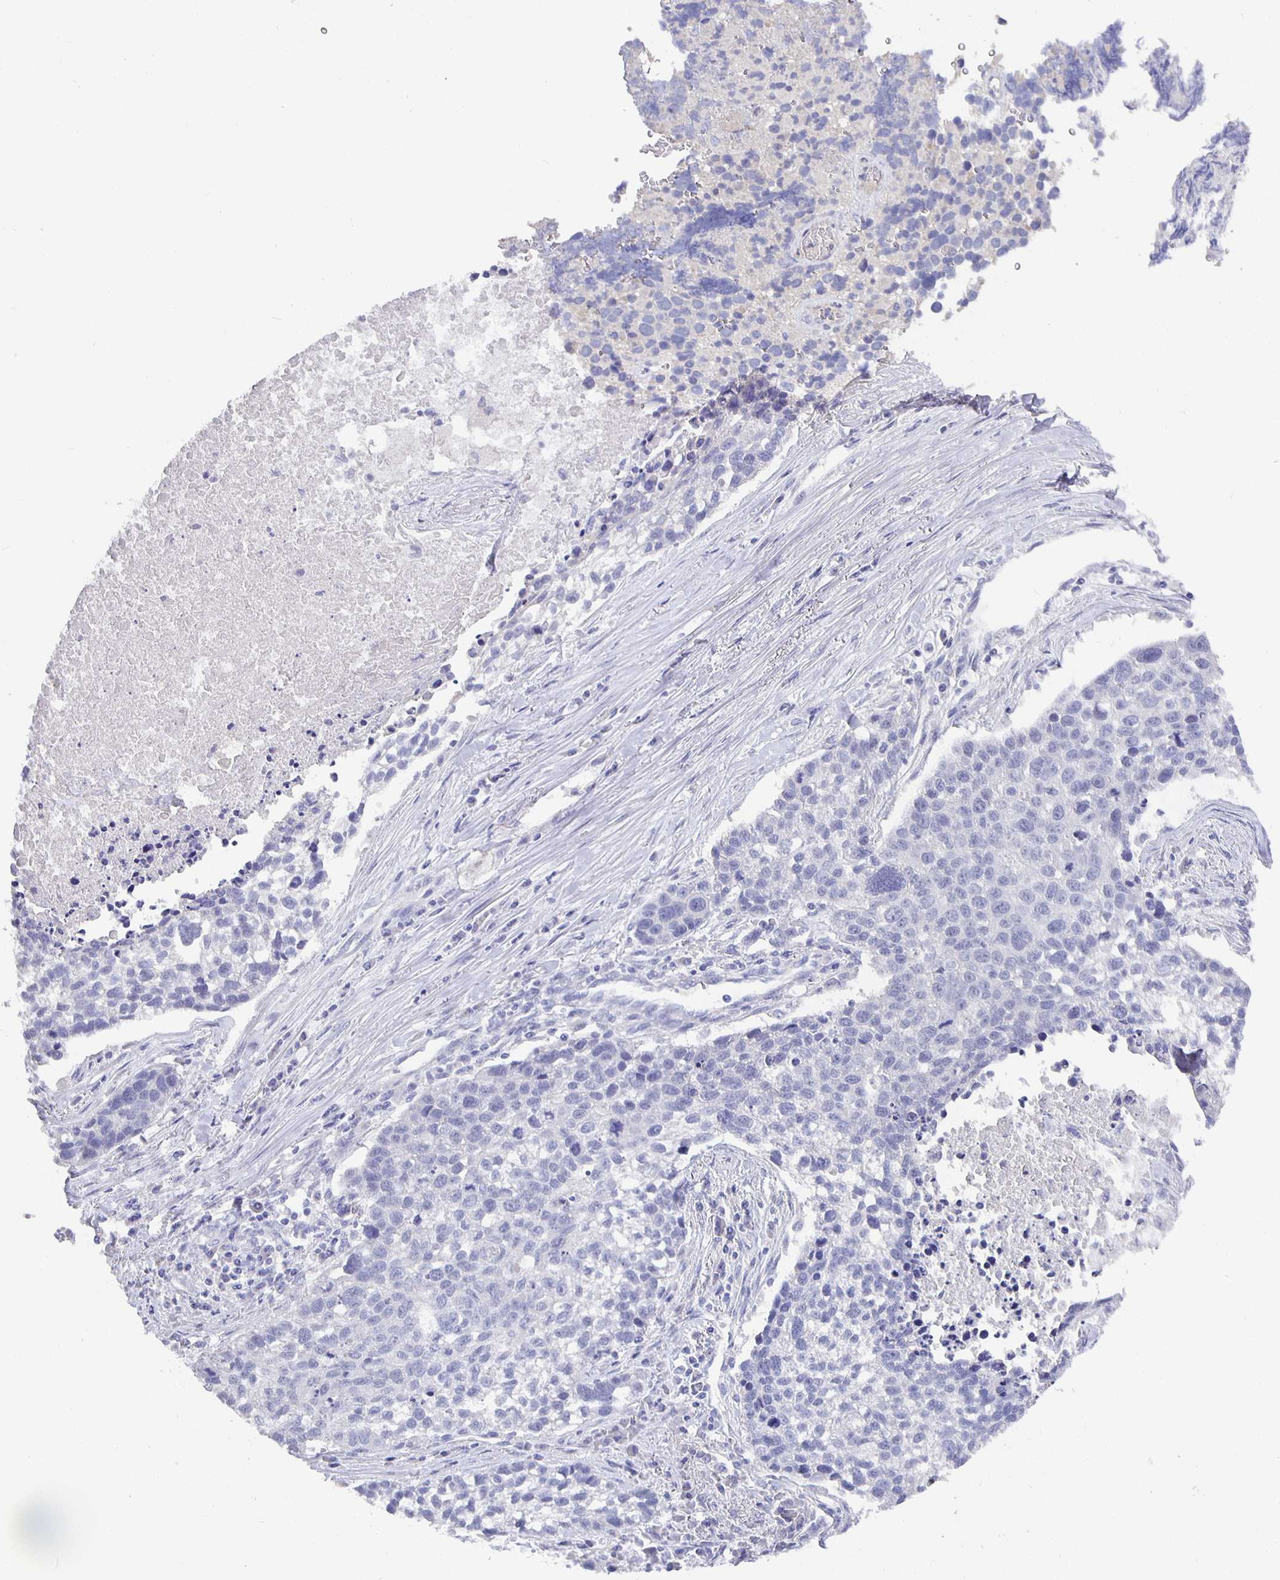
{"staining": {"intensity": "negative", "quantity": "none", "location": "none"}, "tissue": "lung cancer", "cell_type": "Tumor cells", "image_type": "cancer", "snomed": [{"axis": "morphology", "description": "Squamous cell carcinoma, NOS"}, {"axis": "topography", "description": "Lung"}], "caption": "The image shows no staining of tumor cells in lung cancer (squamous cell carcinoma).", "gene": "CFAP74", "patient": {"sex": "male", "age": 74}}